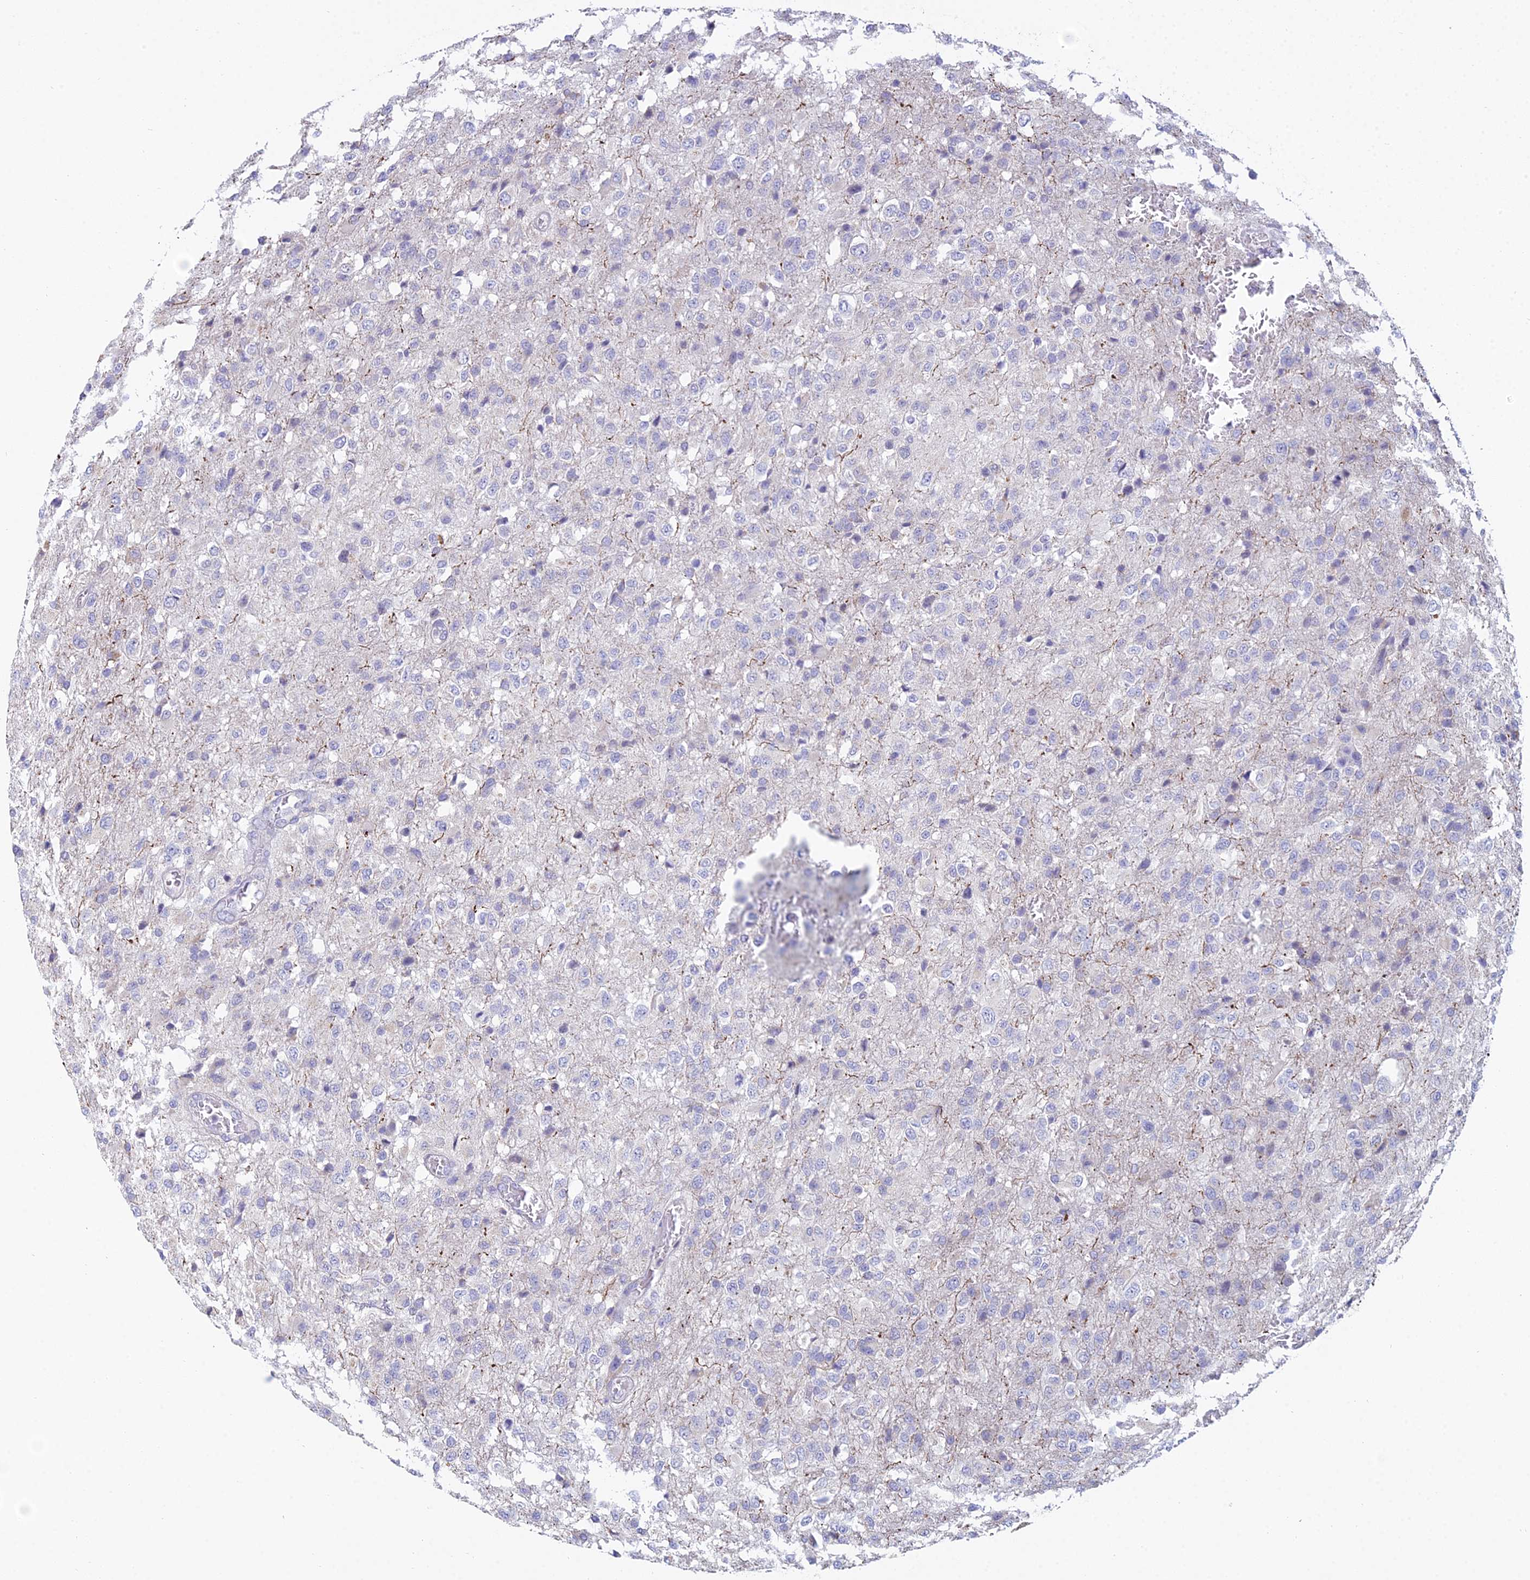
{"staining": {"intensity": "negative", "quantity": "none", "location": "none"}, "tissue": "glioma", "cell_type": "Tumor cells", "image_type": "cancer", "snomed": [{"axis": "morphology", "description": "Glioma, malignant, High grade"}, {"axis": "topography", "description": "Brain"}], "caption": "Glioma stained for a protein using immunohistochemistry demonstrates no expression tumor cells.", "gene": "CFAP206", "patient": {"sex": "female", "age": 74}}